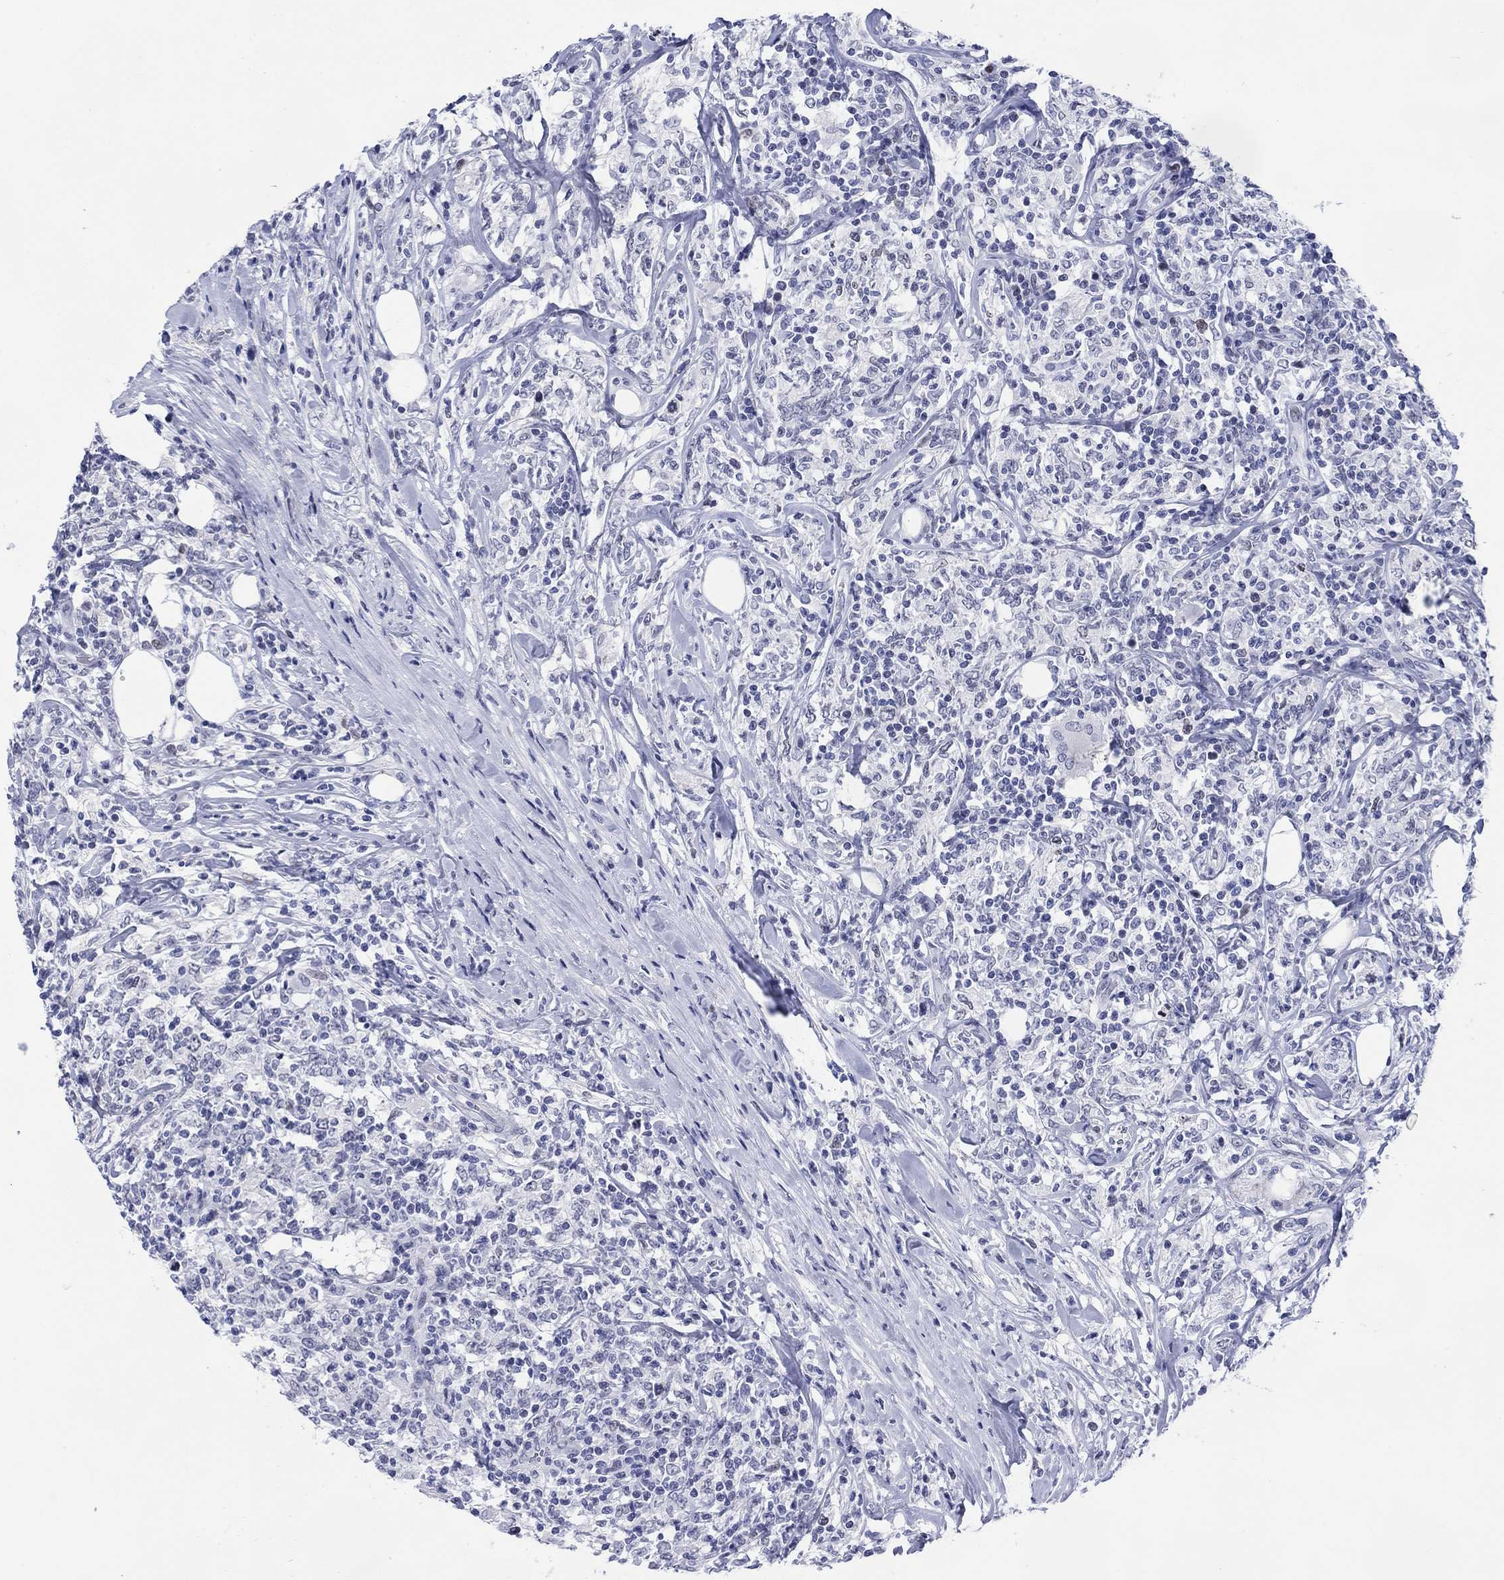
{"staining": {"intensity": "negative", "quantity": "none", "location": "none"}, "tissue": "lymphoma", "cell_type": "Tumor cells", "image_type": "cancer", "snomed": [{"axis": "morphology", "description": "Malignant lymphoma, non-Hodgkin's type, High grade"}, {"axis": "topography", "description": "Lymph node"}], "caption": "Photomicrograph shows no protein expression in tumor cells of high-grade malignant lymphoma, non-Hodgkin's type tissue. (DAB (3,3'-diaminobenzidine) immunohistochemistry, high magnification).", "gene": "CDCA2", "patient": {"sex": "female", "age": 84}}